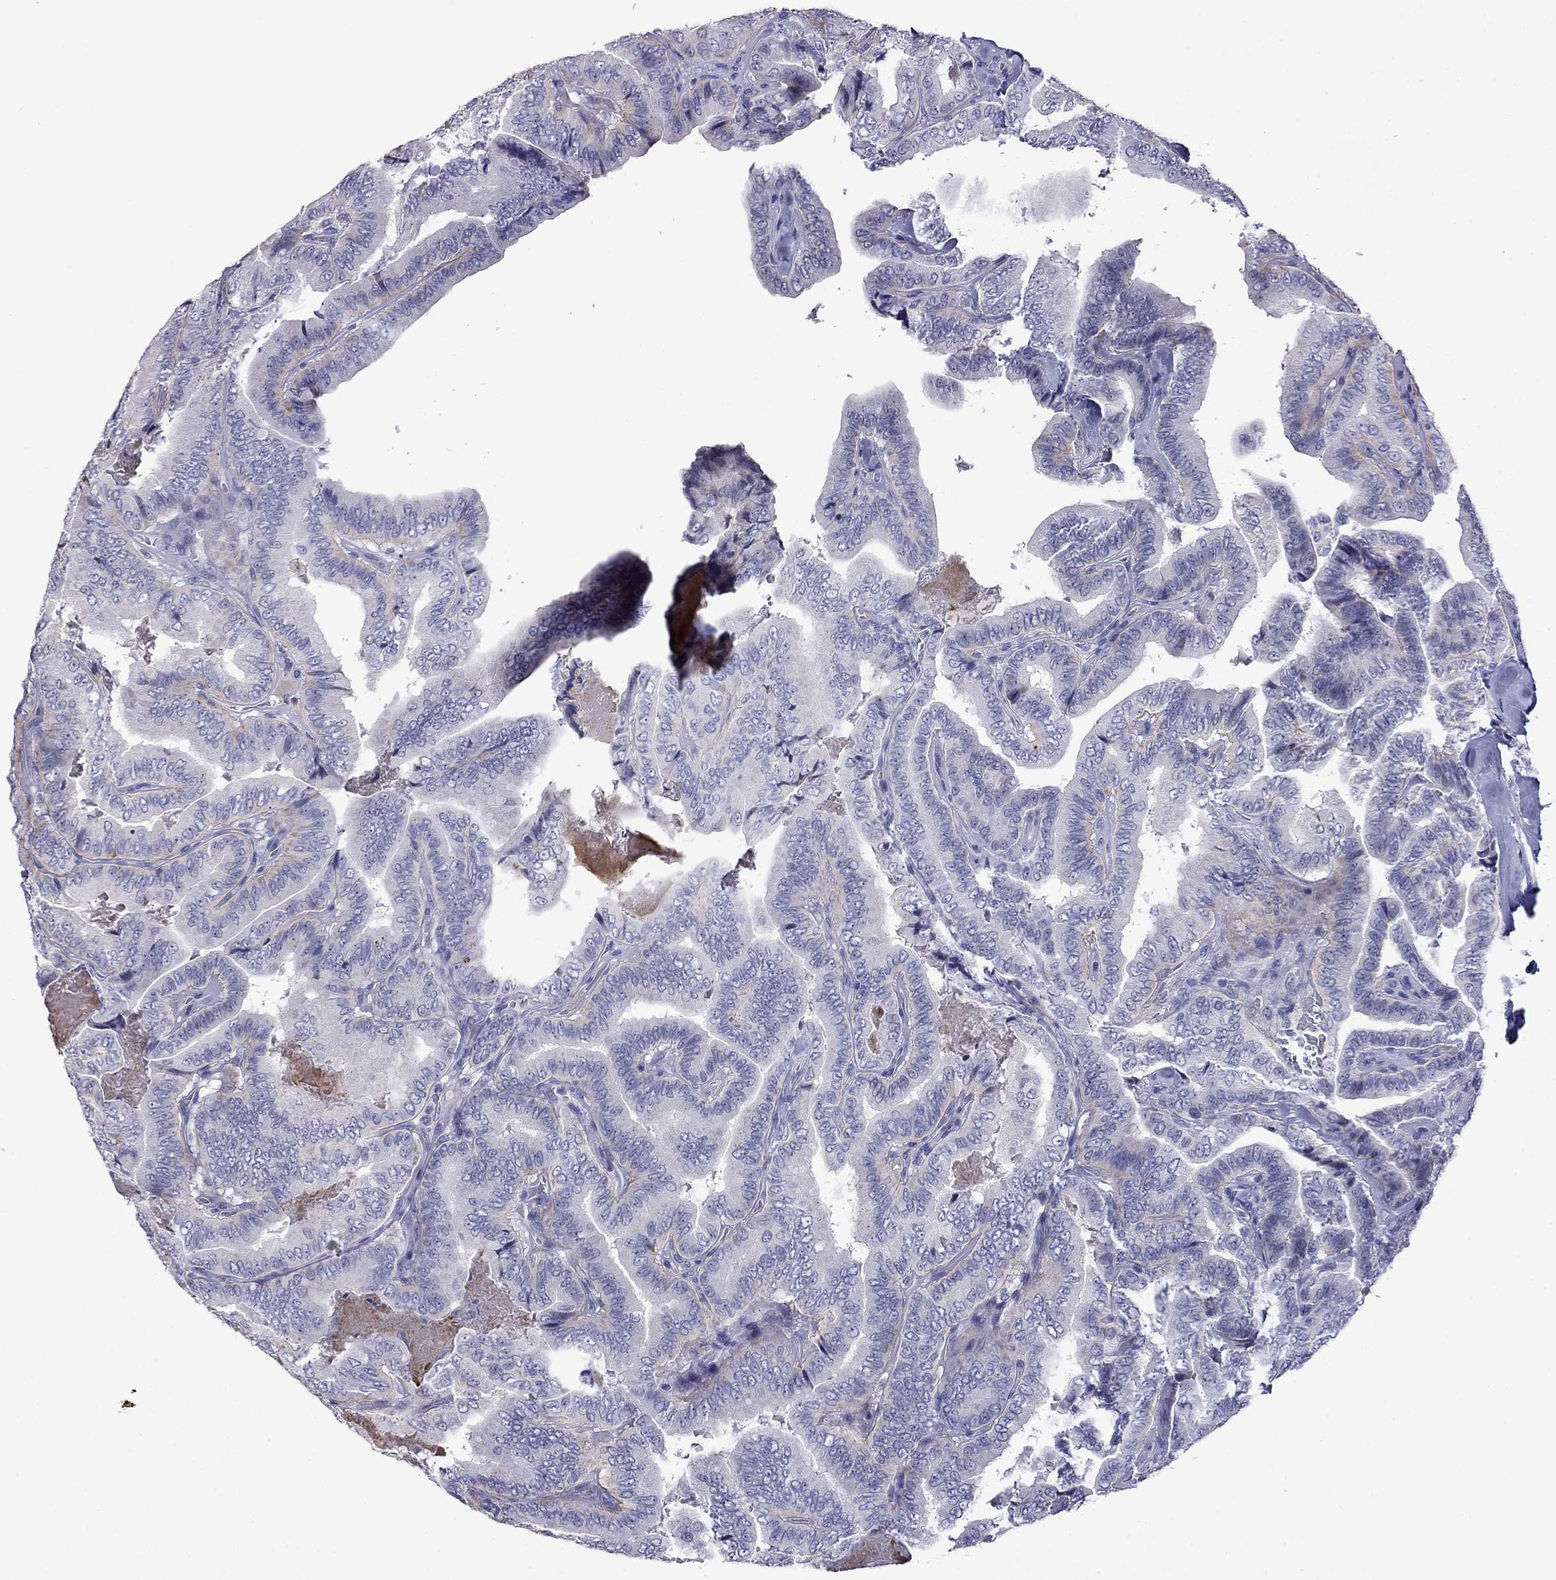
{"staining": {"intensity": "negative", "quantity": "none", "location": "none"}, "tissue": "thyroid cancer", "cell_type": "Tumor cells", "image_type": "cancer", "snomed": [{"axis": "morphology", "description": "Papillary adenocarcinoma, NOS"}, {"axis": "topography", "description": "Thyroid gland"}], "caption": "High magnification brightfield microscopy of thyroid cancer stained with DAB (brown) and counterstained with hematoxylin (blue): tumor cells show no significant staining.", "gene": "STAR", "patient": {"sex": "male", "age": 61}}